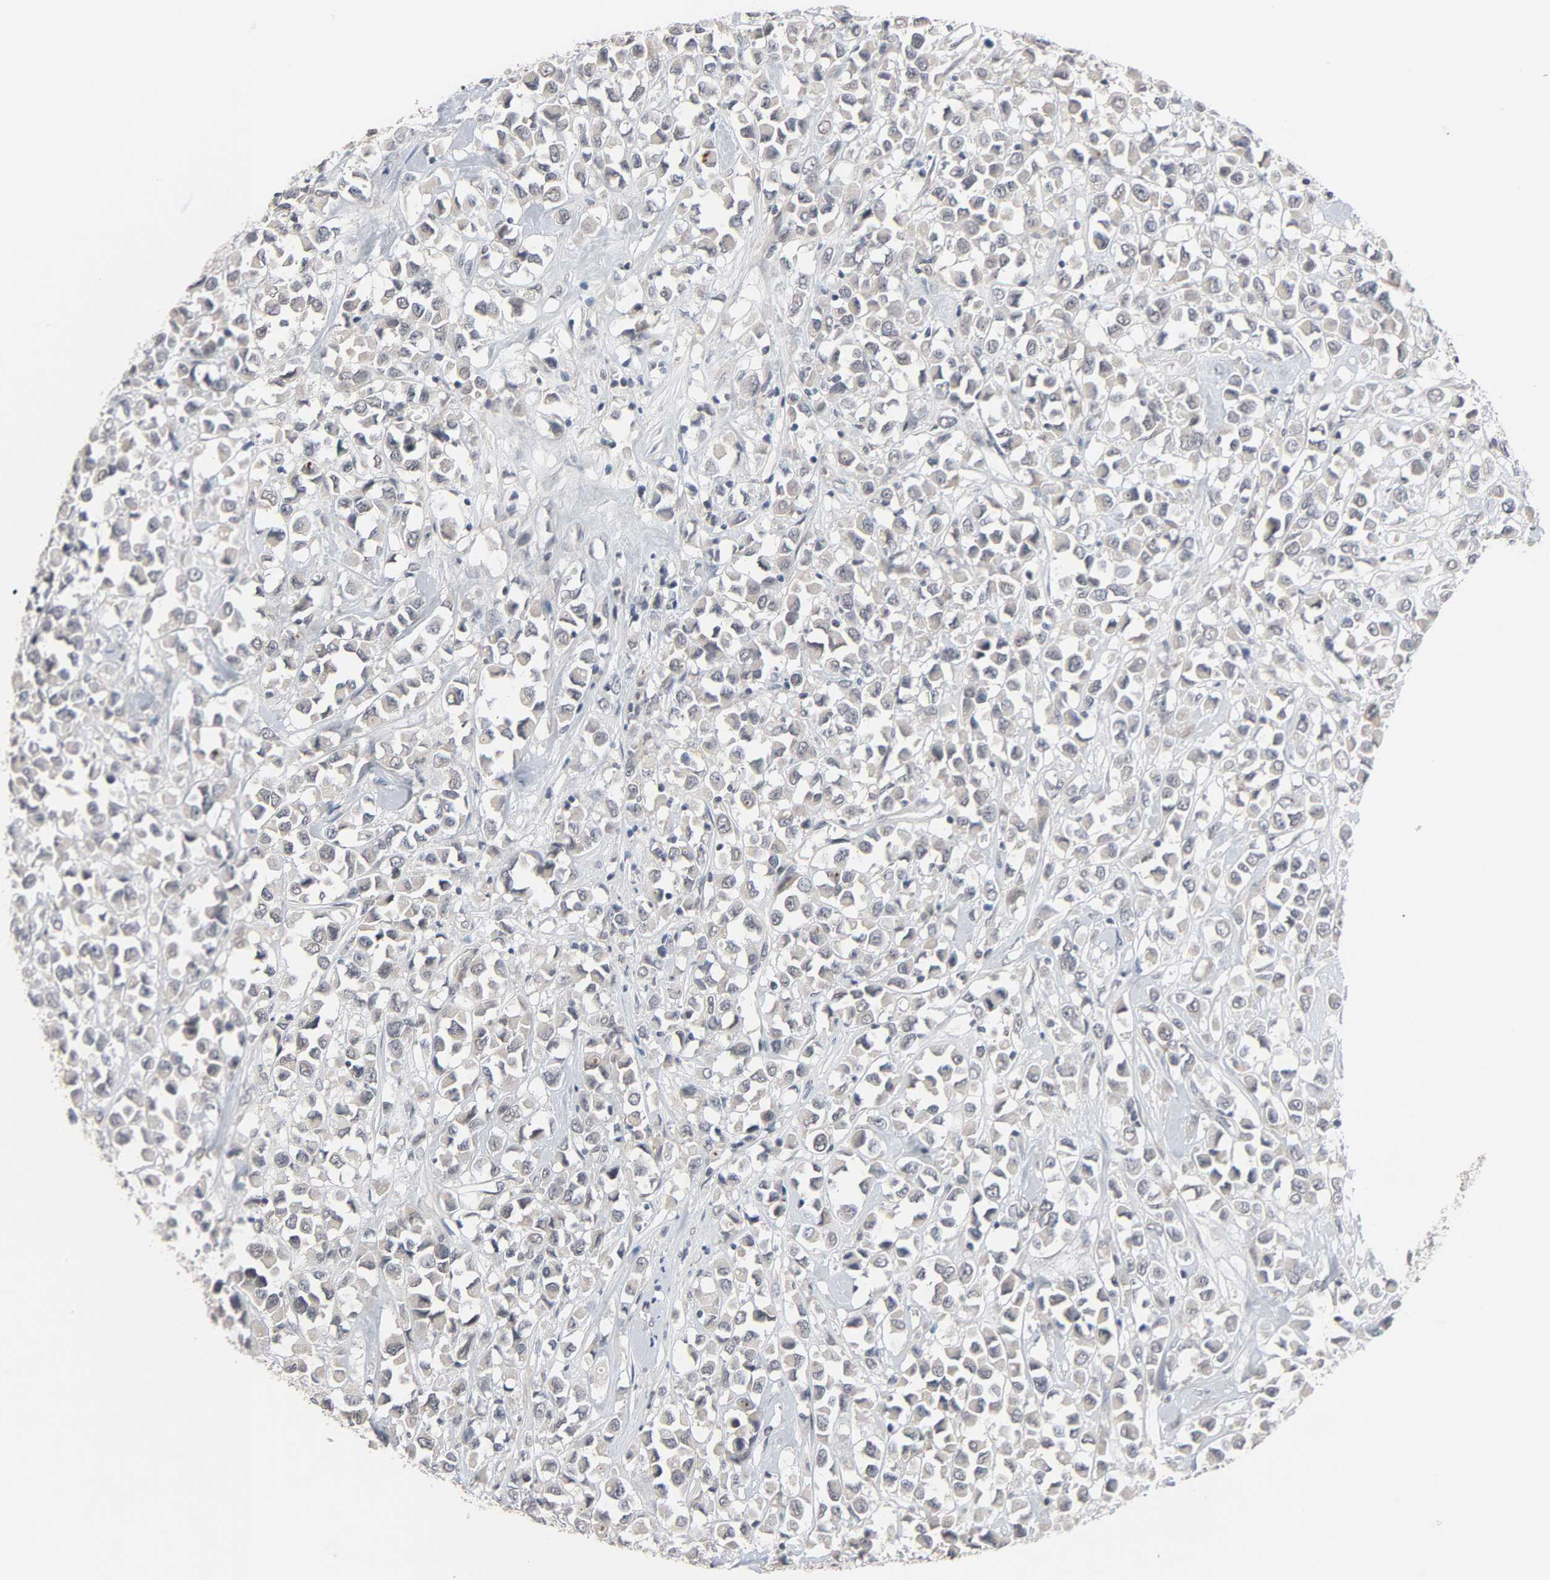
{"staining": {"intensity": "negative", "quantity": "none", "location": "none"}, "tissue": "breast cancer", "cell_type": "Tumor cells", "image_type": "cancer", "snomed": [{"axis": "morphology", "description": "Duct carcinoma"}, {"axis": "topography", "description": "Breast"}], "caption": "Immunohistochemical staining of human breast cancer exhibits no significant positivity in tumor cells. Brightfield microscopy of IHC stained with DAB (3,3'-diaminobenzidine) (brown) and hematoxylin (blue), captured at high magnification.", "gene": "MT3", "patient": {"sex": "female", "age": 61}}